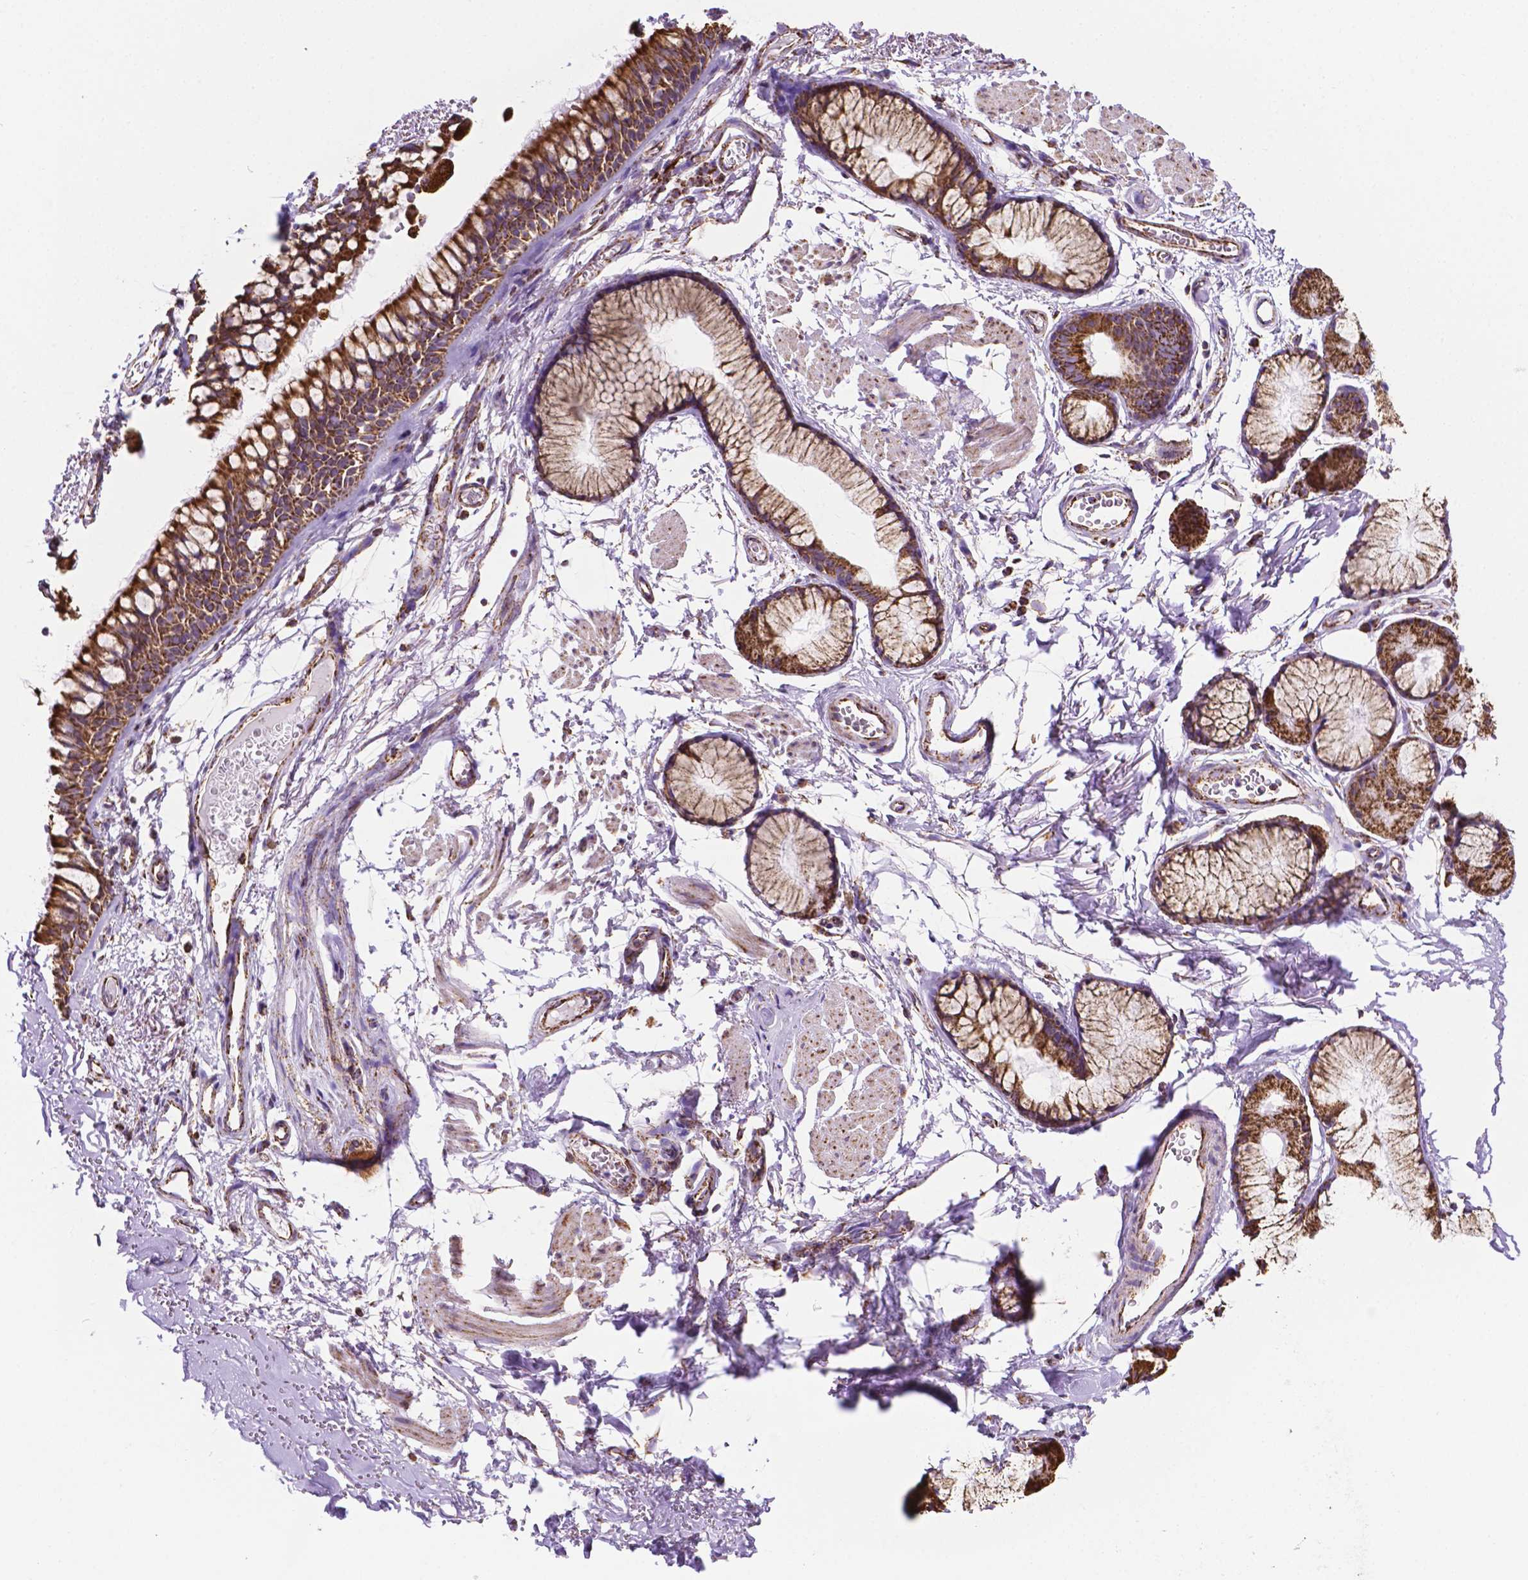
{"staining": {"intensity": "strong", "quantity": "25%-75%", "location": "cytoplasmic/membranous"}, "tissue": "adipose tissue", "cell_type": "Adipocytes", "image_type": "normal", "snomed": [{"axis": "morphology", "description": "Normal tissue, NOS"}, {"axis": "topography", "description": "Cartilage tissue"}, {"axis": "topography", "description": "Bronchus"}], "caption": "The immunohistochemical stain shows strong cytoplasmic/membranous staining in adipocytes of benign adipose tissue.", "gene": "RMDN3", "patient": {"sex": "female", "age": 79}}